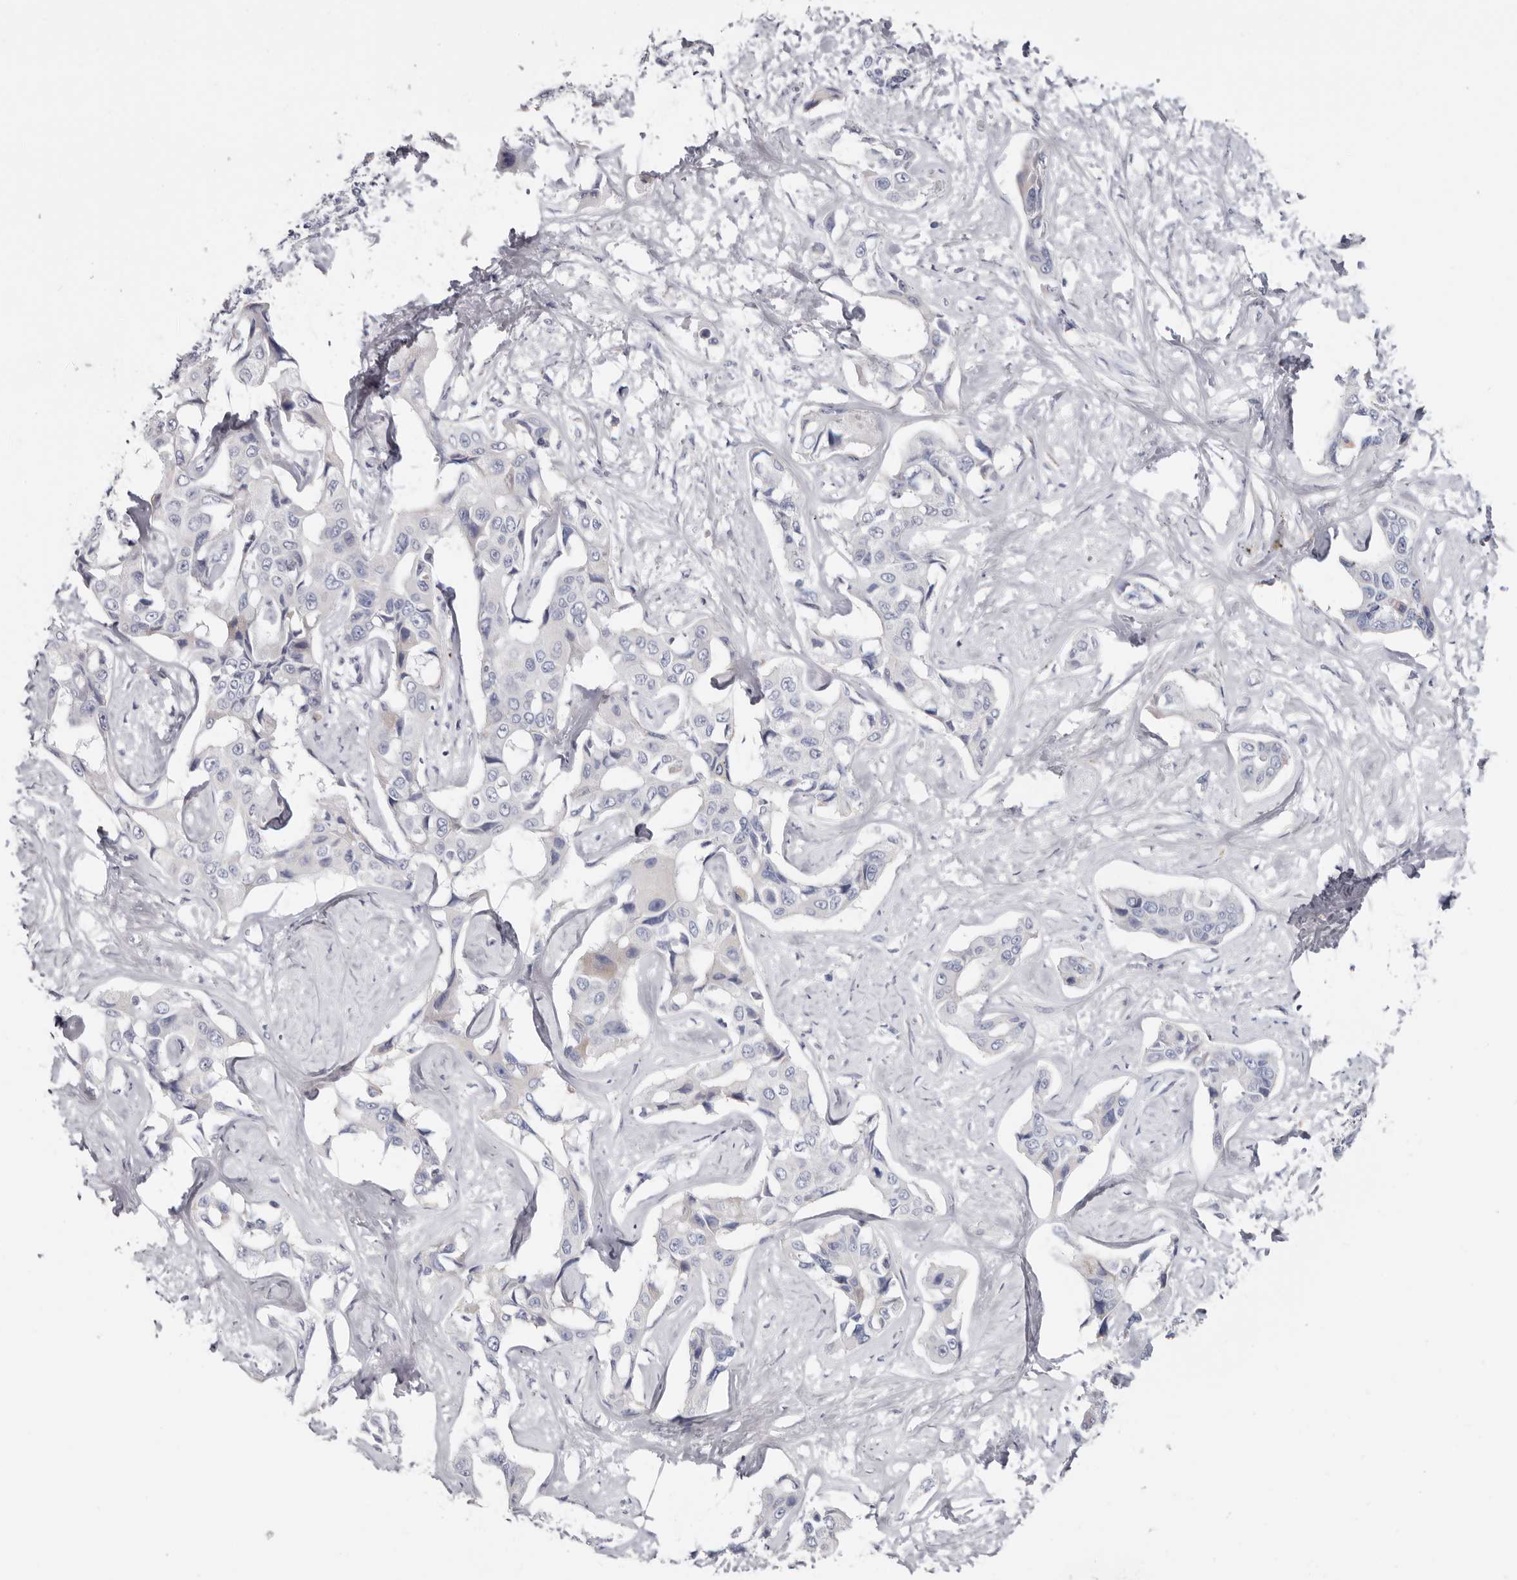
{"staining": {"intensity": "negative", "quantity": "none", "location": "none"}, "tissue": "liver cancer", "cell_type": "Tumor cells", "image_type": "cancer", "snomed": [{"axis": "morphology", "description": "Cholangiocarcinoma"}, {"axis": "topography", "description": "Liver"}], "caption": "Tumor cells show no significant expression in liver cancer.", "gene": "RSPO2", "patient": {"sex": "male", "age": 59}}